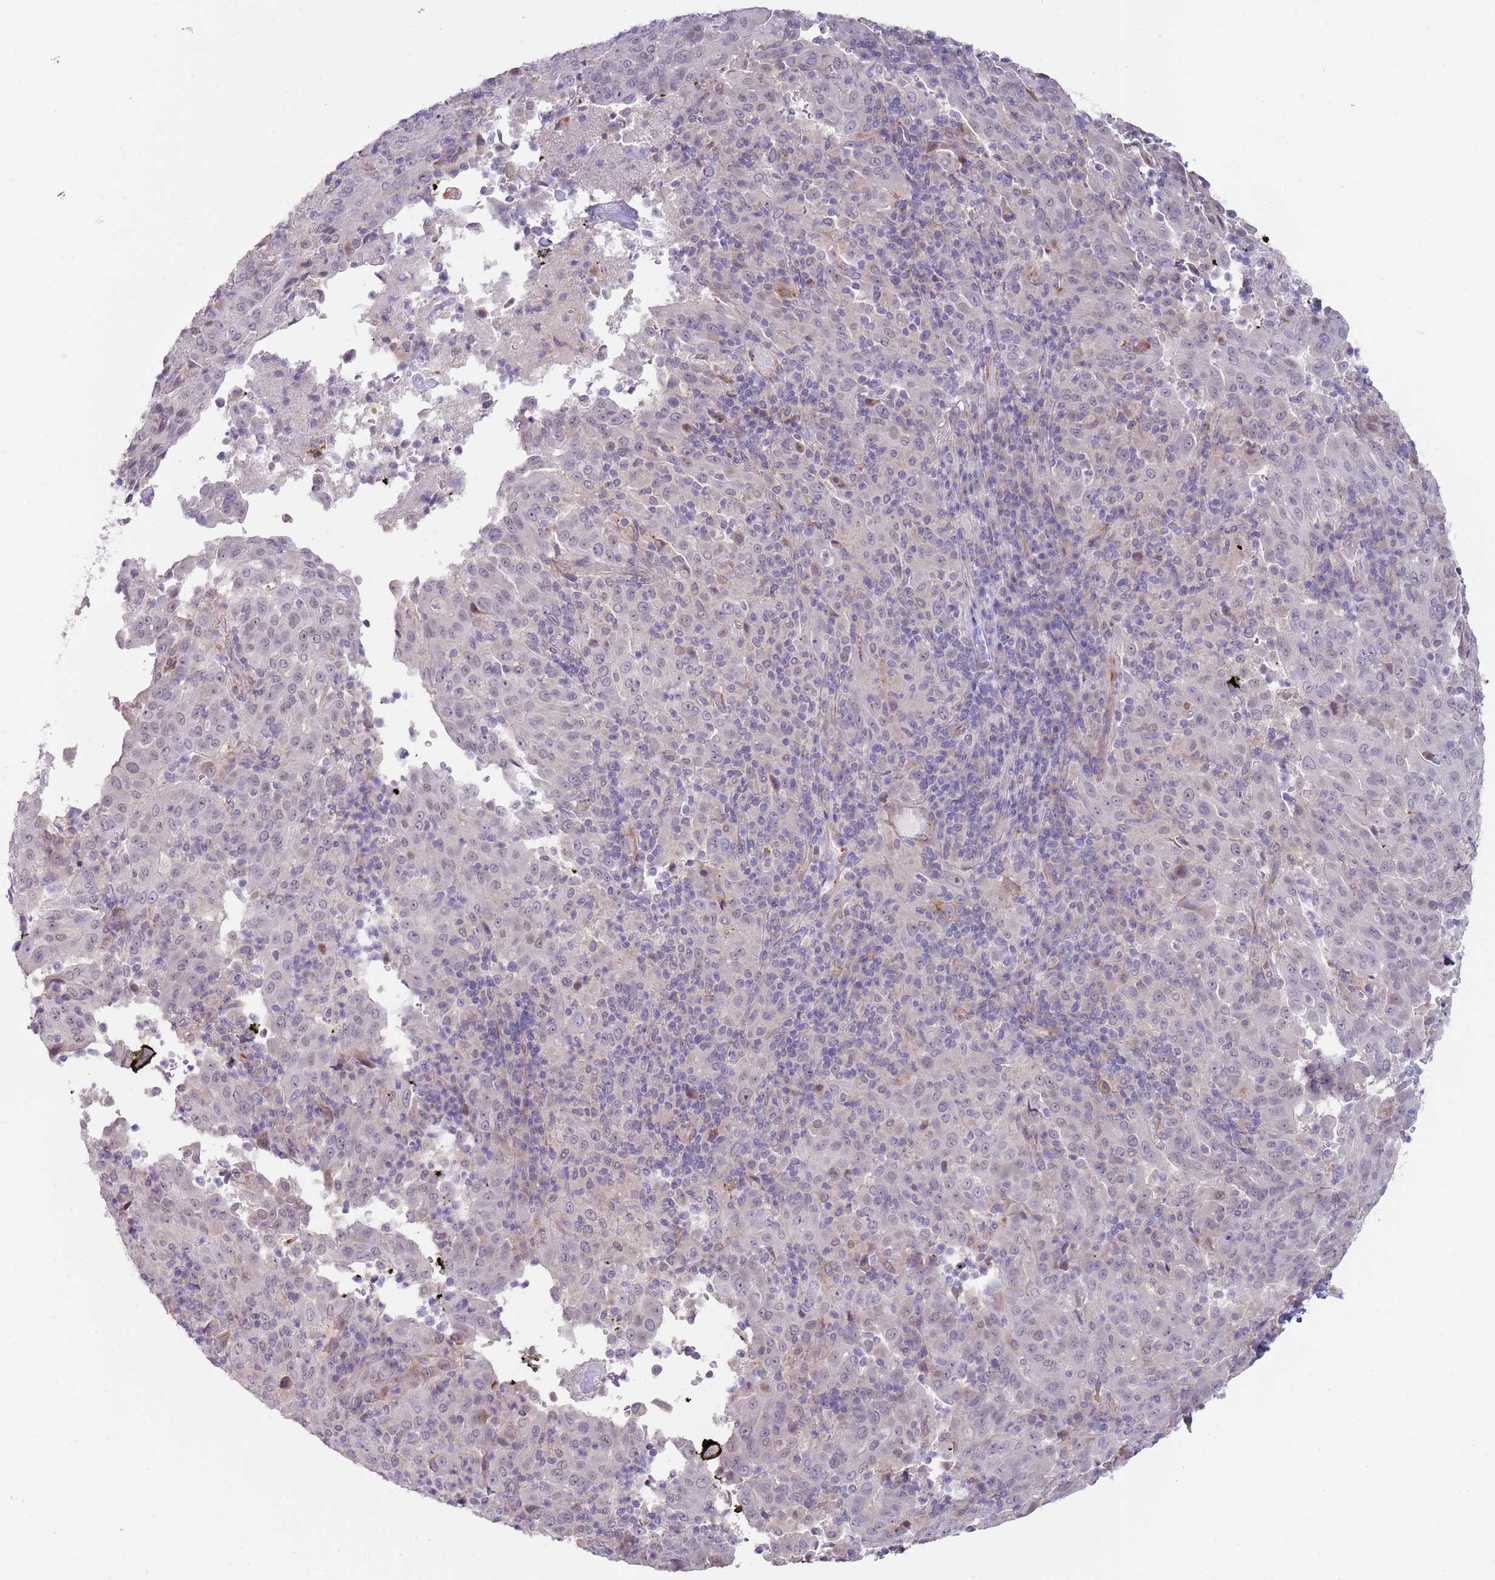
{"staining": {"intensity": "negative", "quantity": "none", "location": "none"}, "tissue": "pancreatic cancer", "cell_type": "Tumor cells", "image_type": "cancer", "snomed": [{"axis": "morphology", "description": "Adenocarcinoma, NOS"}, {"axis": "topography", "description": "Pancreas"}], "caption": "Photomicrograph shows no protein positivity in tumor cells of pancreatic cancer tissue.", "gene": "NBPF3", "patient": {"sex": "male", "age": 63}}